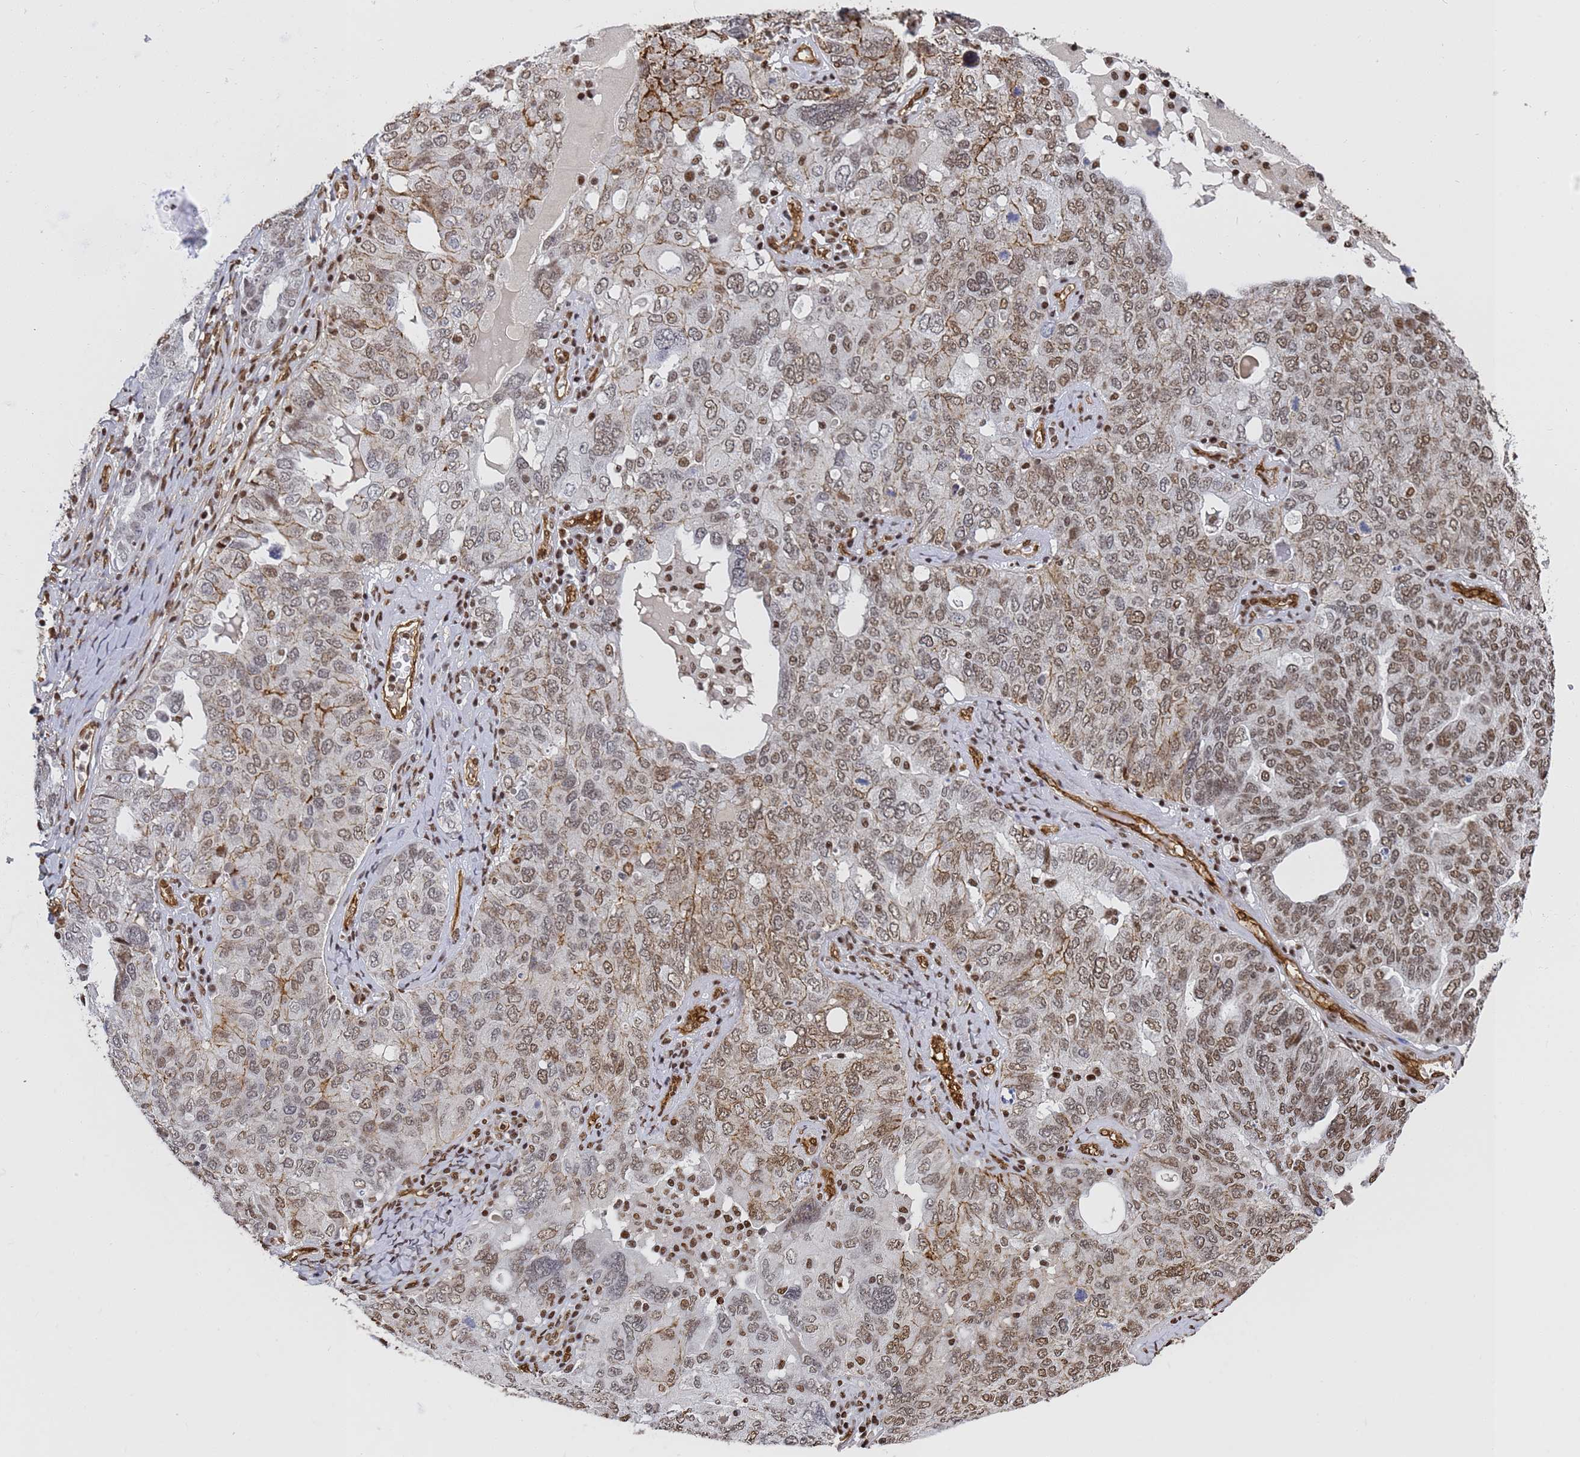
{"staining": {"intensity": "moderate", "quantity": ">75%", "location": "nuclear"}, "tissue": "ovarian cancer", "cell_type": "Tumor cells", "image_type": "cancer", "snomed": [{"axis": "morphology", "description": "Carcinoma, endometroid"}, {"axis": "topography", "description": "Ovary"}], "caption": "Protein analysis of ovarian cancer (endometroid carcinoma) tissue exhibits moderate nuclear staining in about >75% of tumor cells.", "gene": "RAVER2", "patient": {"sex": "female", "age": 62}}